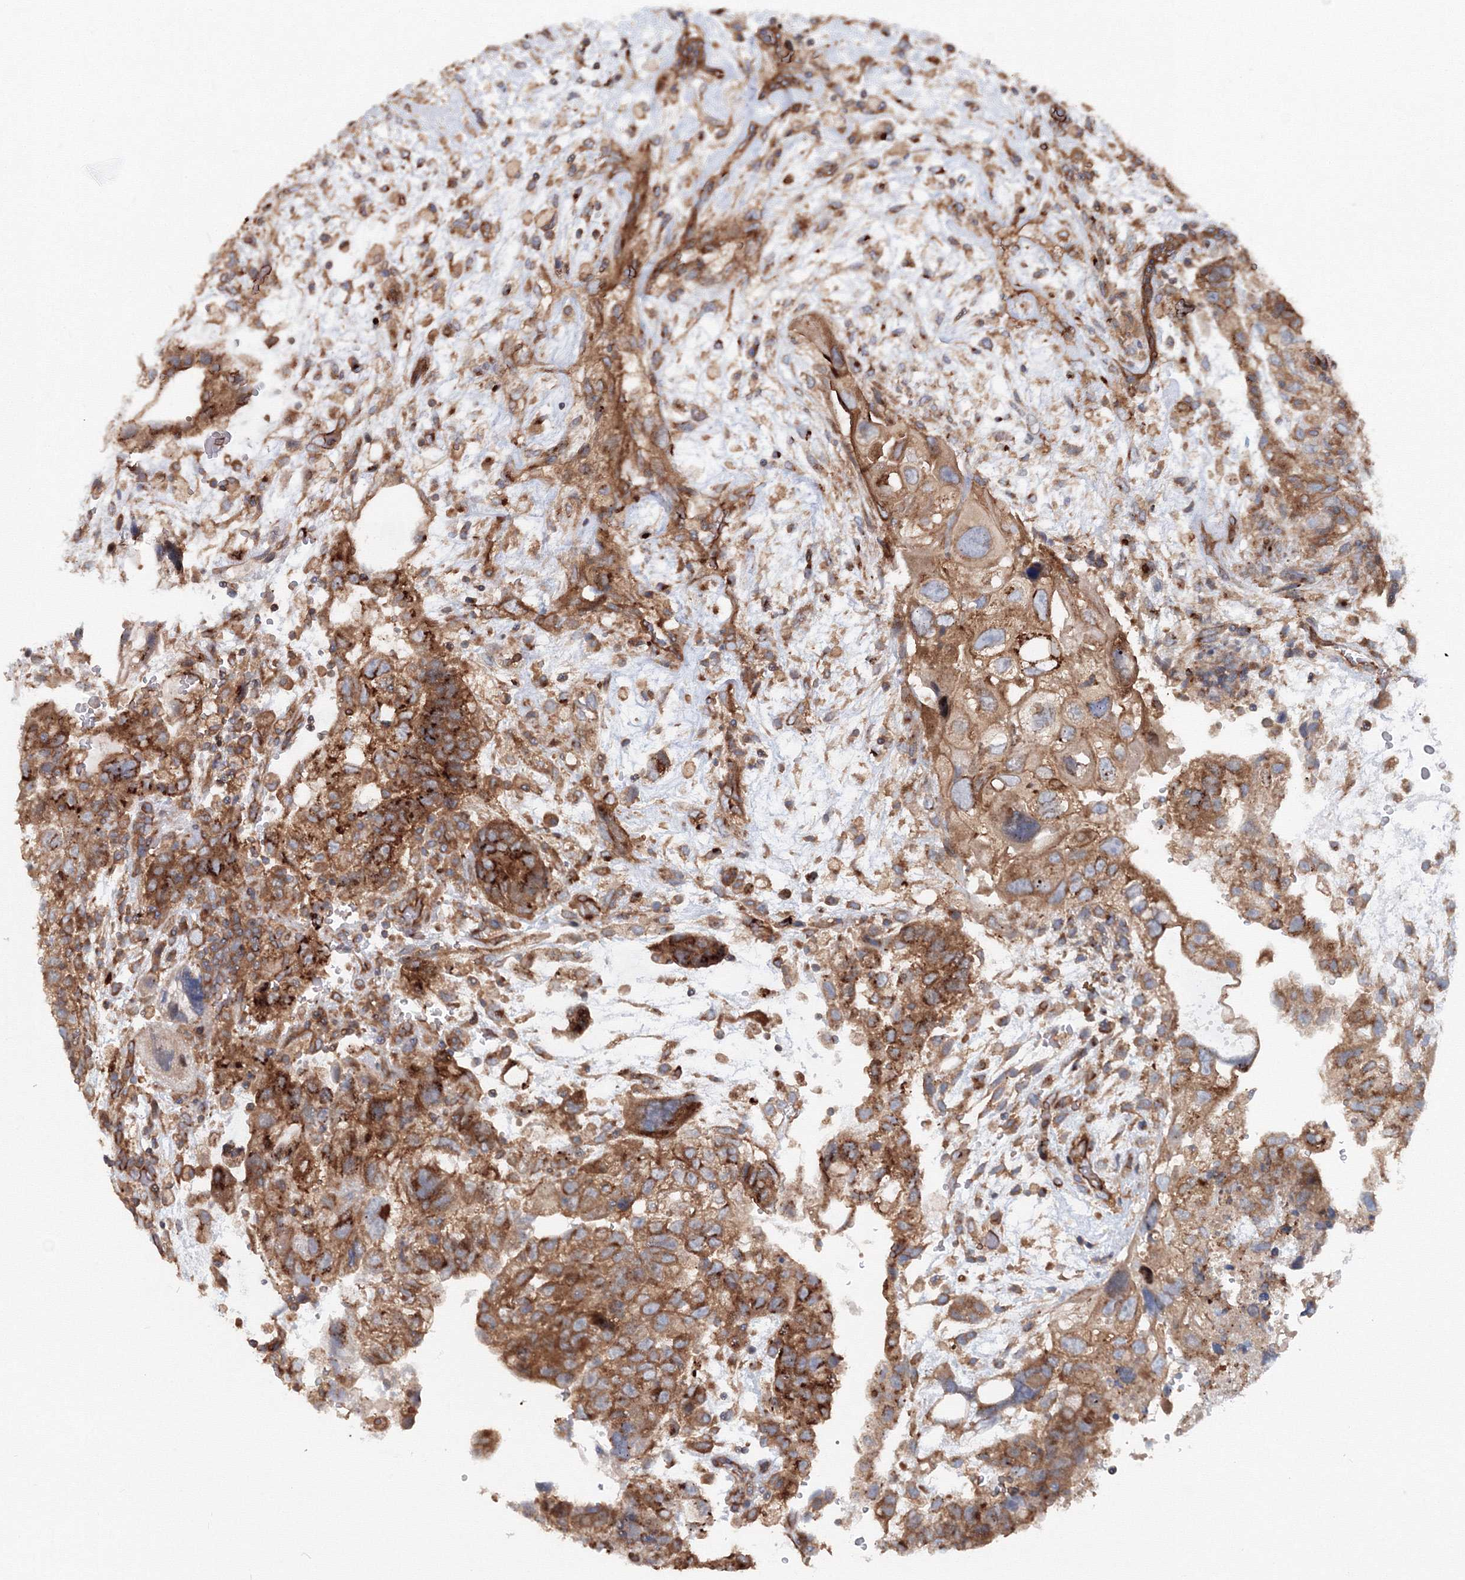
{"staining": {"intensity": "moderate", "quantity": ">75%", "location": "cytoplasmic/membranous"}, "tissue": "testis cancer", "cell_type": "Tumor cells", "image_type": "cancer", "snomed": [{"axis": "morphology", "description": "Carcinoma, Embryonal, NOS"}, {"axis": "topography", "description": "Testis"}], "caption": "Moderate cytoplasmic/membranous protein positivity is identified in approximately >75% of tumor cells in testis cancer (embryonal carcinoma). Ihc stains the protein of interest in brown and the nuclei are stained blue.", "gene": "EXOC1", "patient": {"sex": "male", "age": 36}}